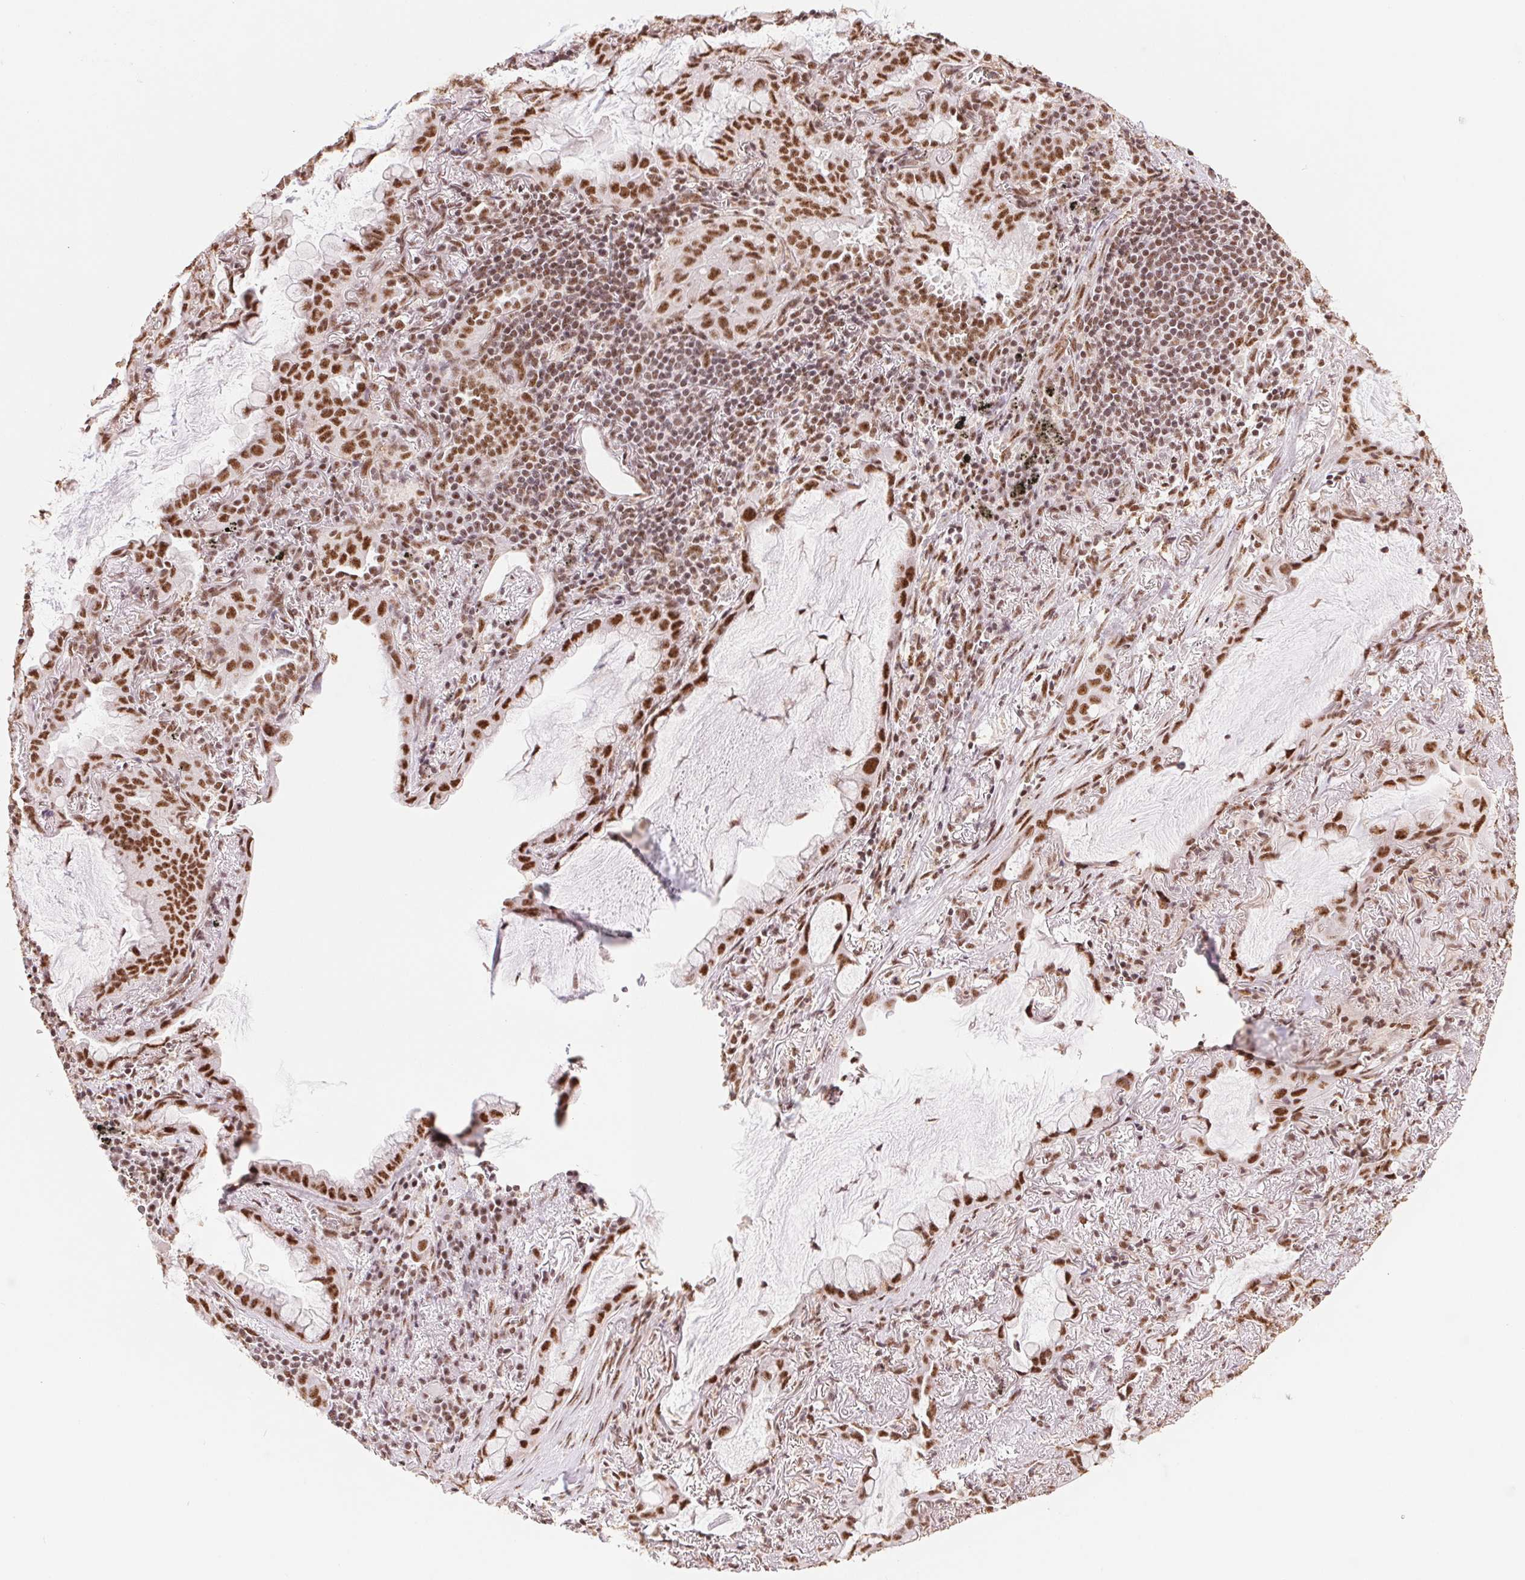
{"staining": {"intensity": "strong", "quantity": ">75%", "location": "nuclear"}, "tissue": "lung cancer", "cell_type": "Tumor cells", "image_type": "cancer", "snomed": [{"axis": "morphology", "description": "Adenocarcinoma, NOS"}, {"axis": "topography", "description": "Lung"}], "caption": "Protein expression by immunohistochemistry (IHC) shows strong nuclear expression in approximately >75% of tumor cells in lung cancer (adenocarcinoma).", "gene": "SREK1", "patient": {"sex": "male", "age": 65}}